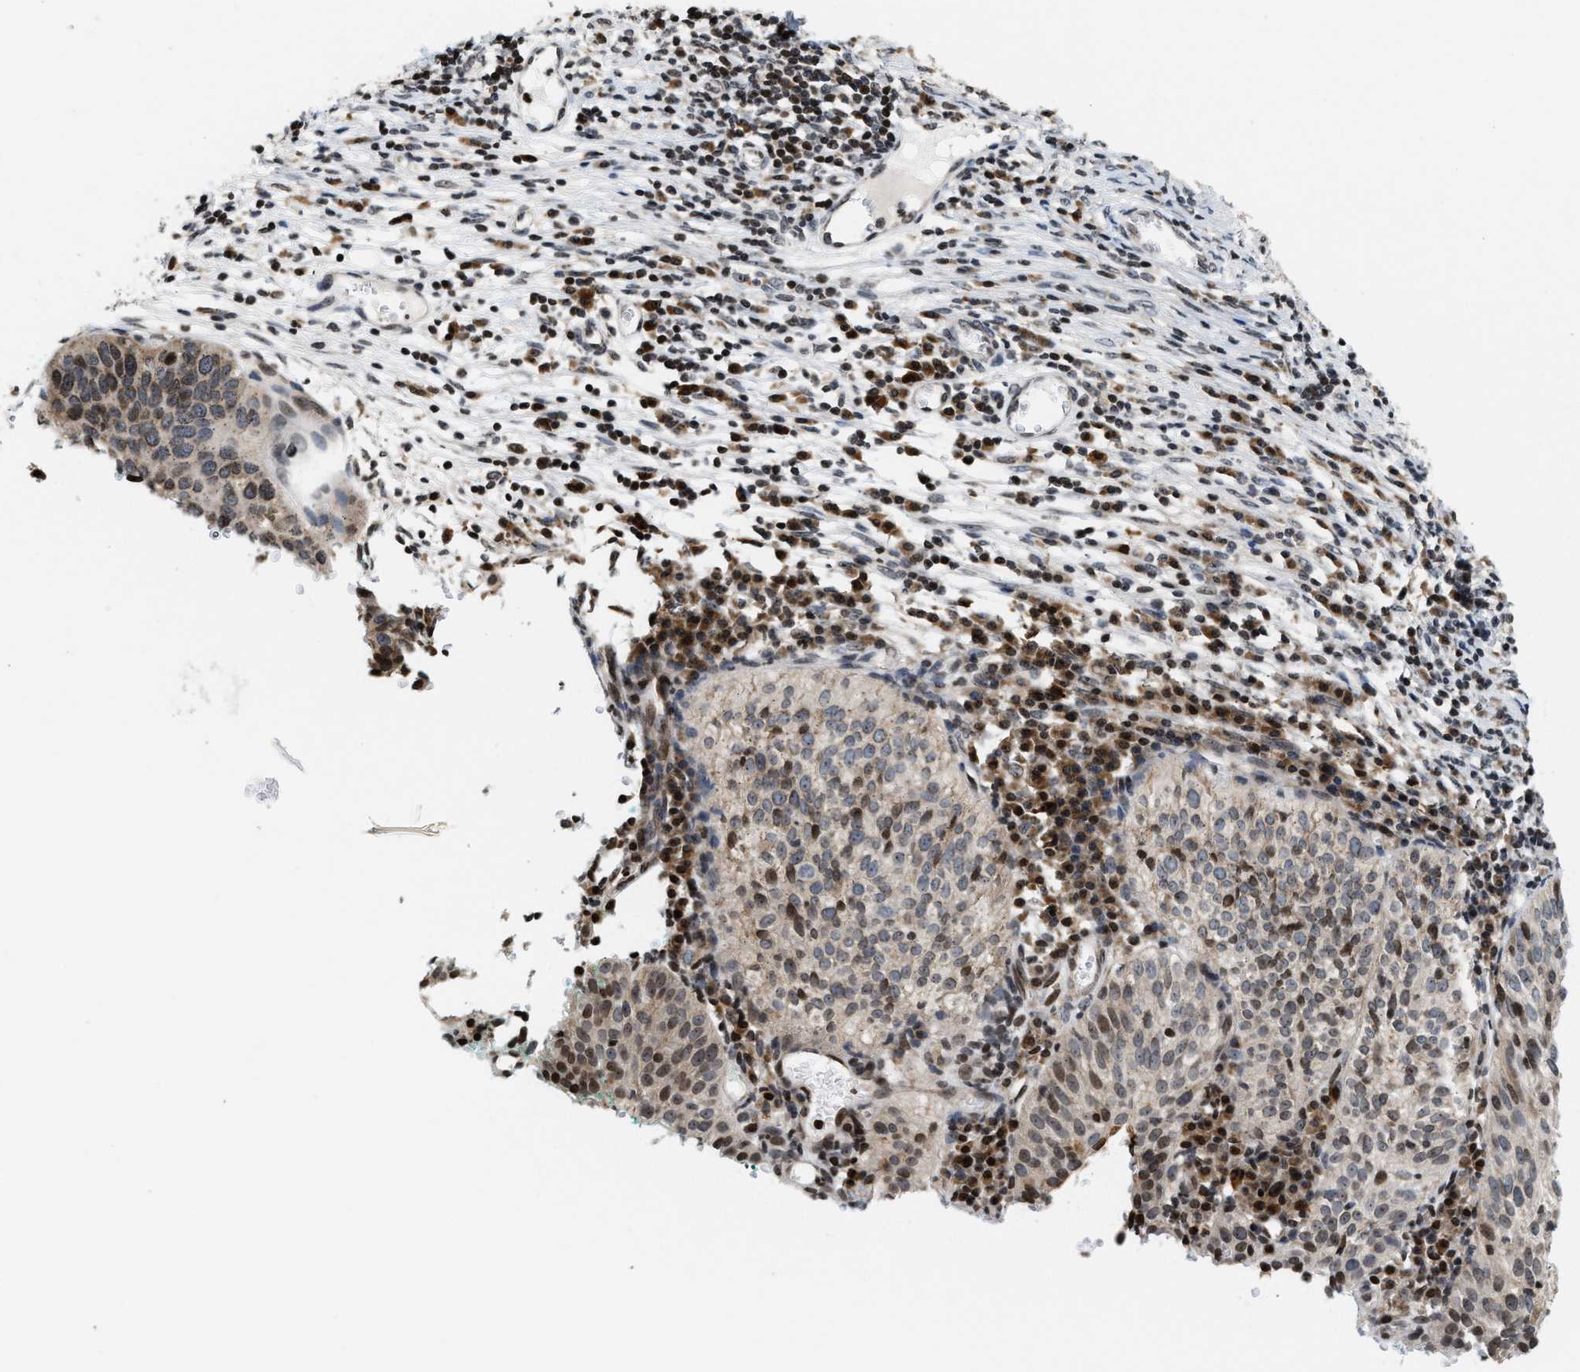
{"staining": {"intensity": "moderate", "quantity": ">75%", "location": "cytoplasmic/membranous,nuclear"}, "tissue": "cervical cancer", "cell_type": "Tumor cells", "image_type": "cancer", "snomed": [{"axis": "morphology", "description": "Squamous cell carcinoma, NOS"}, {"axis": "topography", "description": "Cervix"}], "caption": "About >75% of tumor cells in human squamous cell carcinoma (cervical) display moderate cytoplasmic/membranous and nuclear protein staining as visualized by brown immunohistochemical staining.", "gene": "PDZD2", "patient": {"sex": "female", "age": 38}}